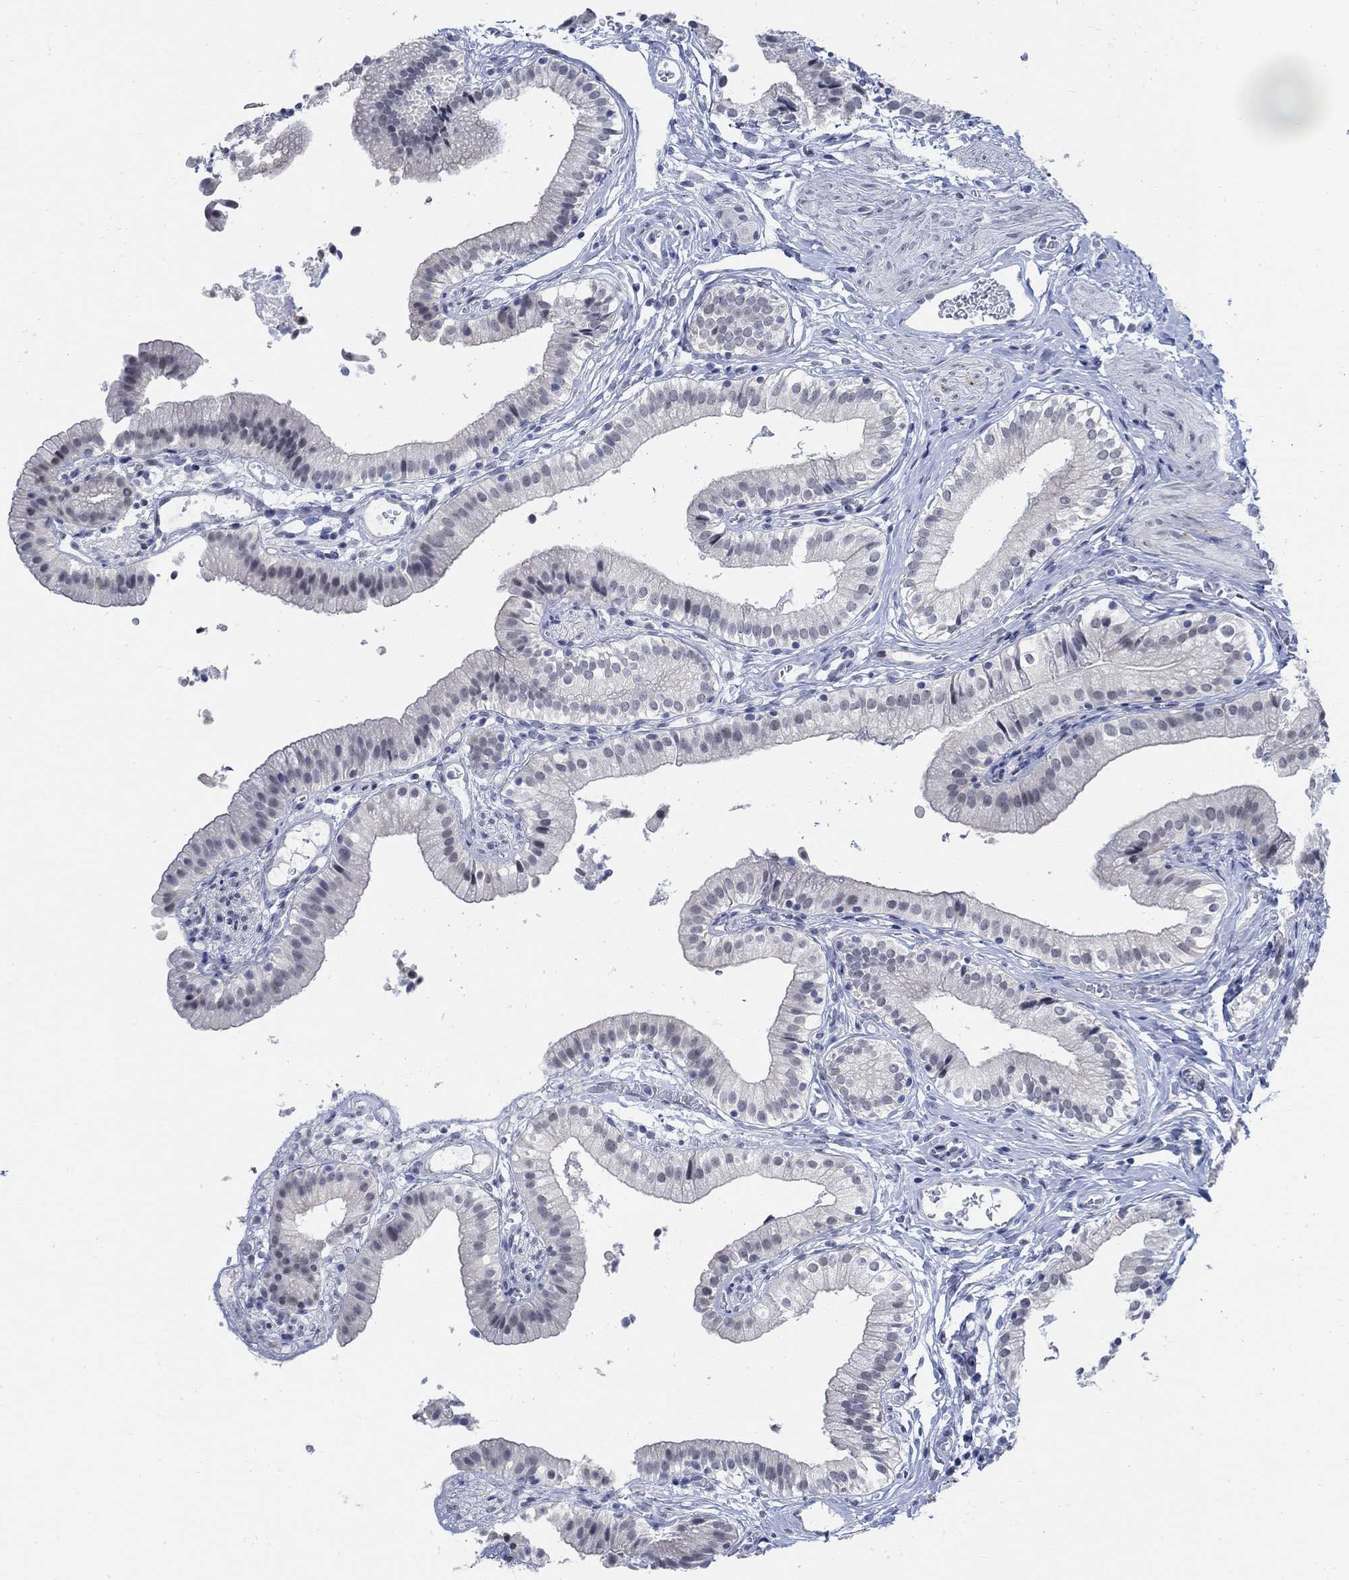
{"staining": {"intensity": "weak", "quantity": "<25%", "location": "nuclear"}, "tissue": "gallbladder", "cell_type": "Glandular cells", "image_type": "normal", "snomed": [{"axis": "morphology", "description": "Normal tissue, NOS"}, {"axis": "topography", "description": "Gallbladder"}], "caption": "A histopathology image of human gallbladder is negative for staining in glandular cells.", "gene": "DLK1", "patient": {"sex": "female", "age": 47}}